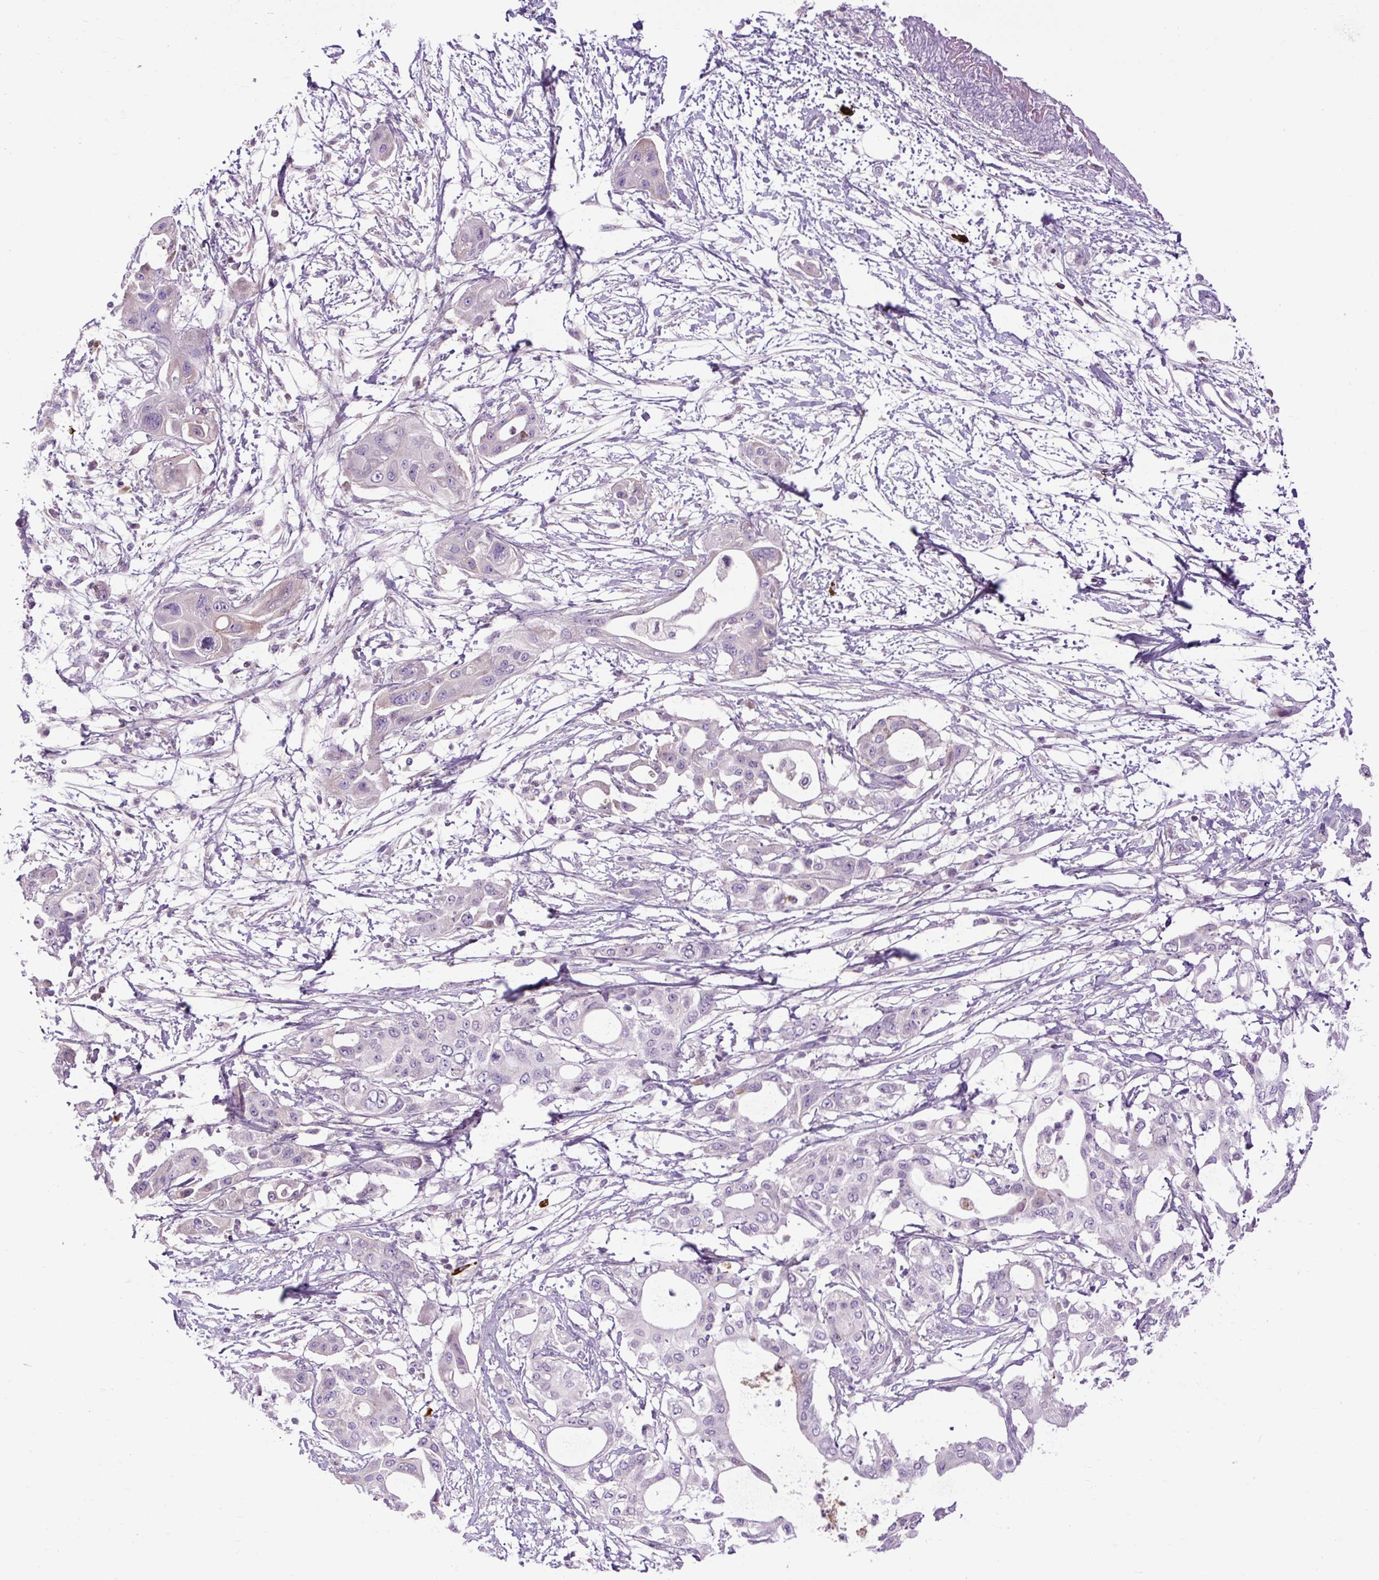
{"staining": {"intensity": "negative", "quantity": "none", "location": "none"}, "tissue": "pancreatic cancer", "cell_type": "Tumor cells", "image_type": "cancer", "snomed": [{"axis": "morphology", "description": "Adenocarcinoma, NOS"}, {"axis": "topography", "description": "Pancreas"}], "caption": "Human pancreatic cancer stained for a protein using immunohistochemistry displays no positivity in tumor cells.", "gene": "ARRDC2", "patient": {"sex": "male", "age": 68}}